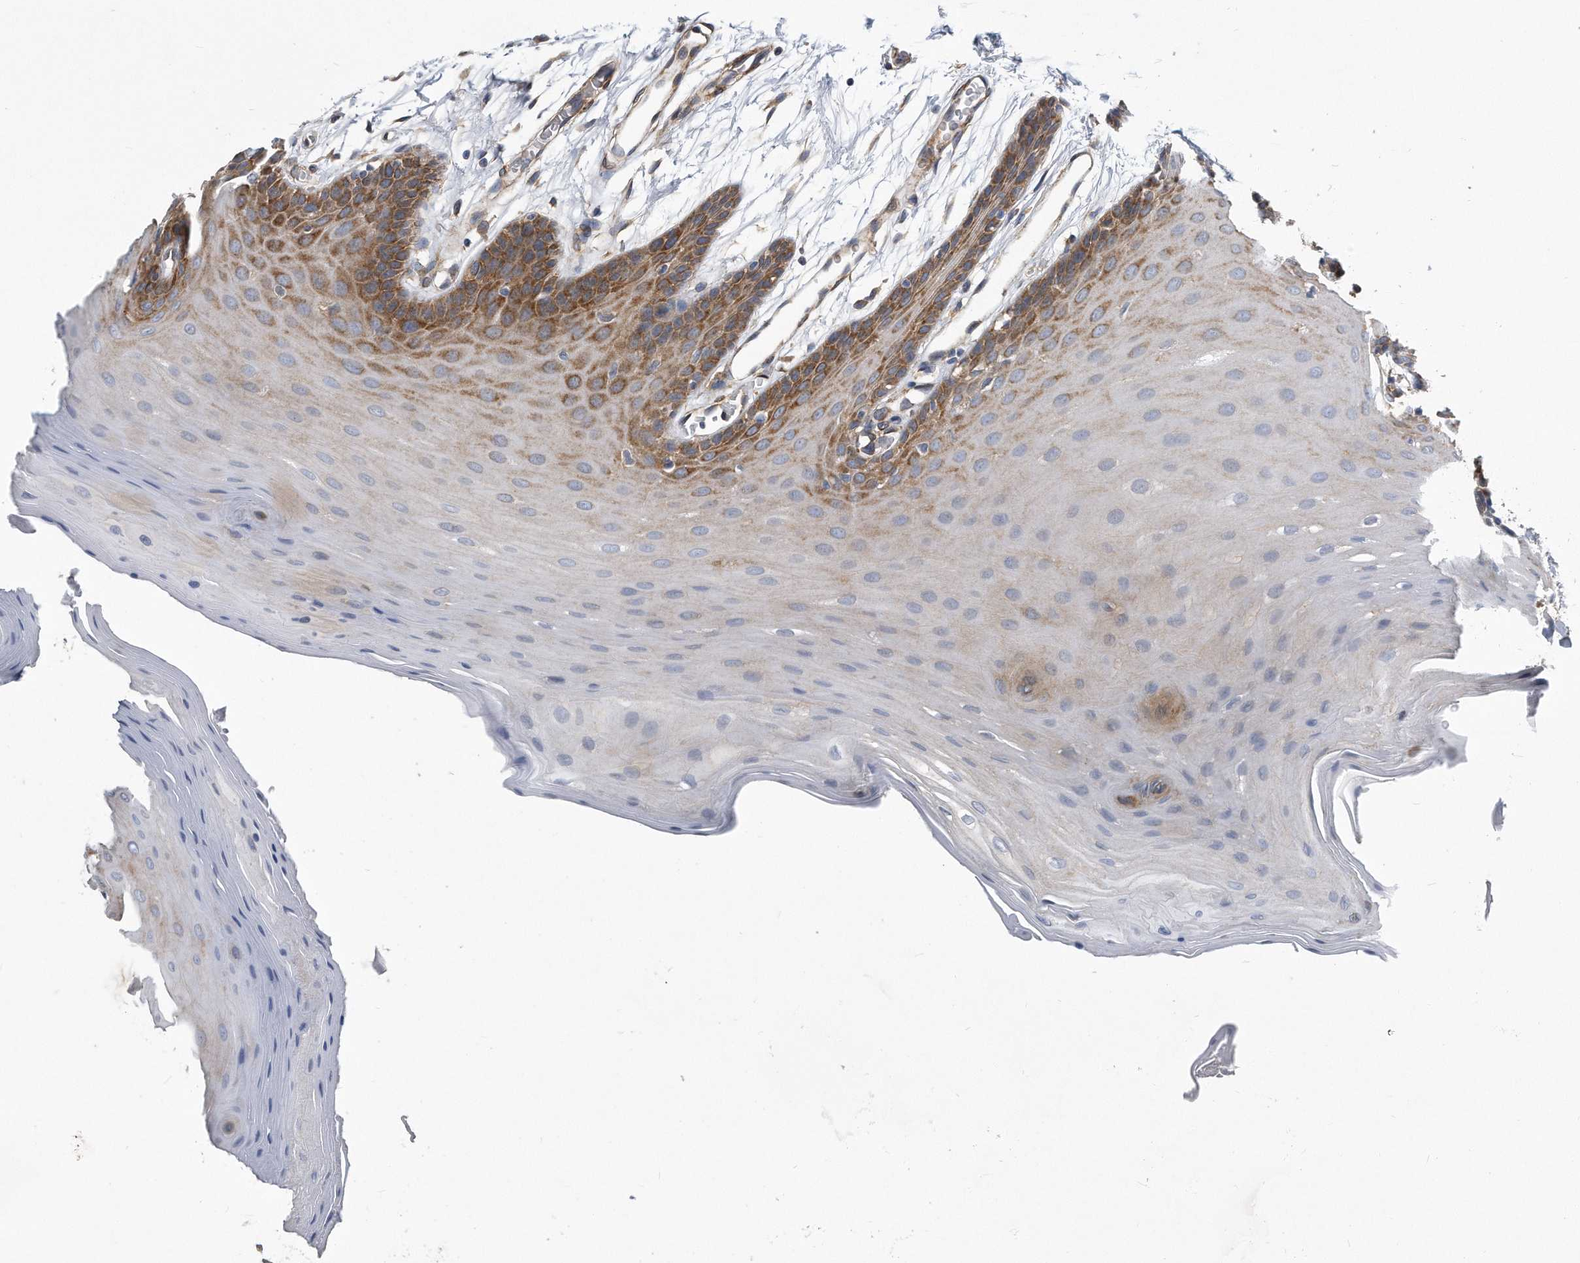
{"staining": {"intensity": "moderate", "quantity": "25%-75%", "location": "cytoplasmic/membranous"}, "tissue": "oral mucosa", "cell_type": "Squamous epithelial cells", "image_type": "normal", "snomed": [{"axis": "morphology", "description": "Normal tissue, NOS"}, {"axis": "morphology", "description": "Squamous cell carcinoma, NOS"}, {"axis": "topography", "description": "Skeletal muscle"}, {"axis": "topography", "description": "Oral tissue"}, {"axis": "topography", "description": "Salivary gland"}, {"axis": "topography", "description": "Head-Neck"}], "caption": "This micrograph reveals immunohistochemistry staining of normal oral mucosa, with medium moderate cytoplasmic/membranous expression in approximately 25%-75% of squamous epithelial cells.", "gene": "EIF2B4", "patient": {"sex": "male", "age": 54}}